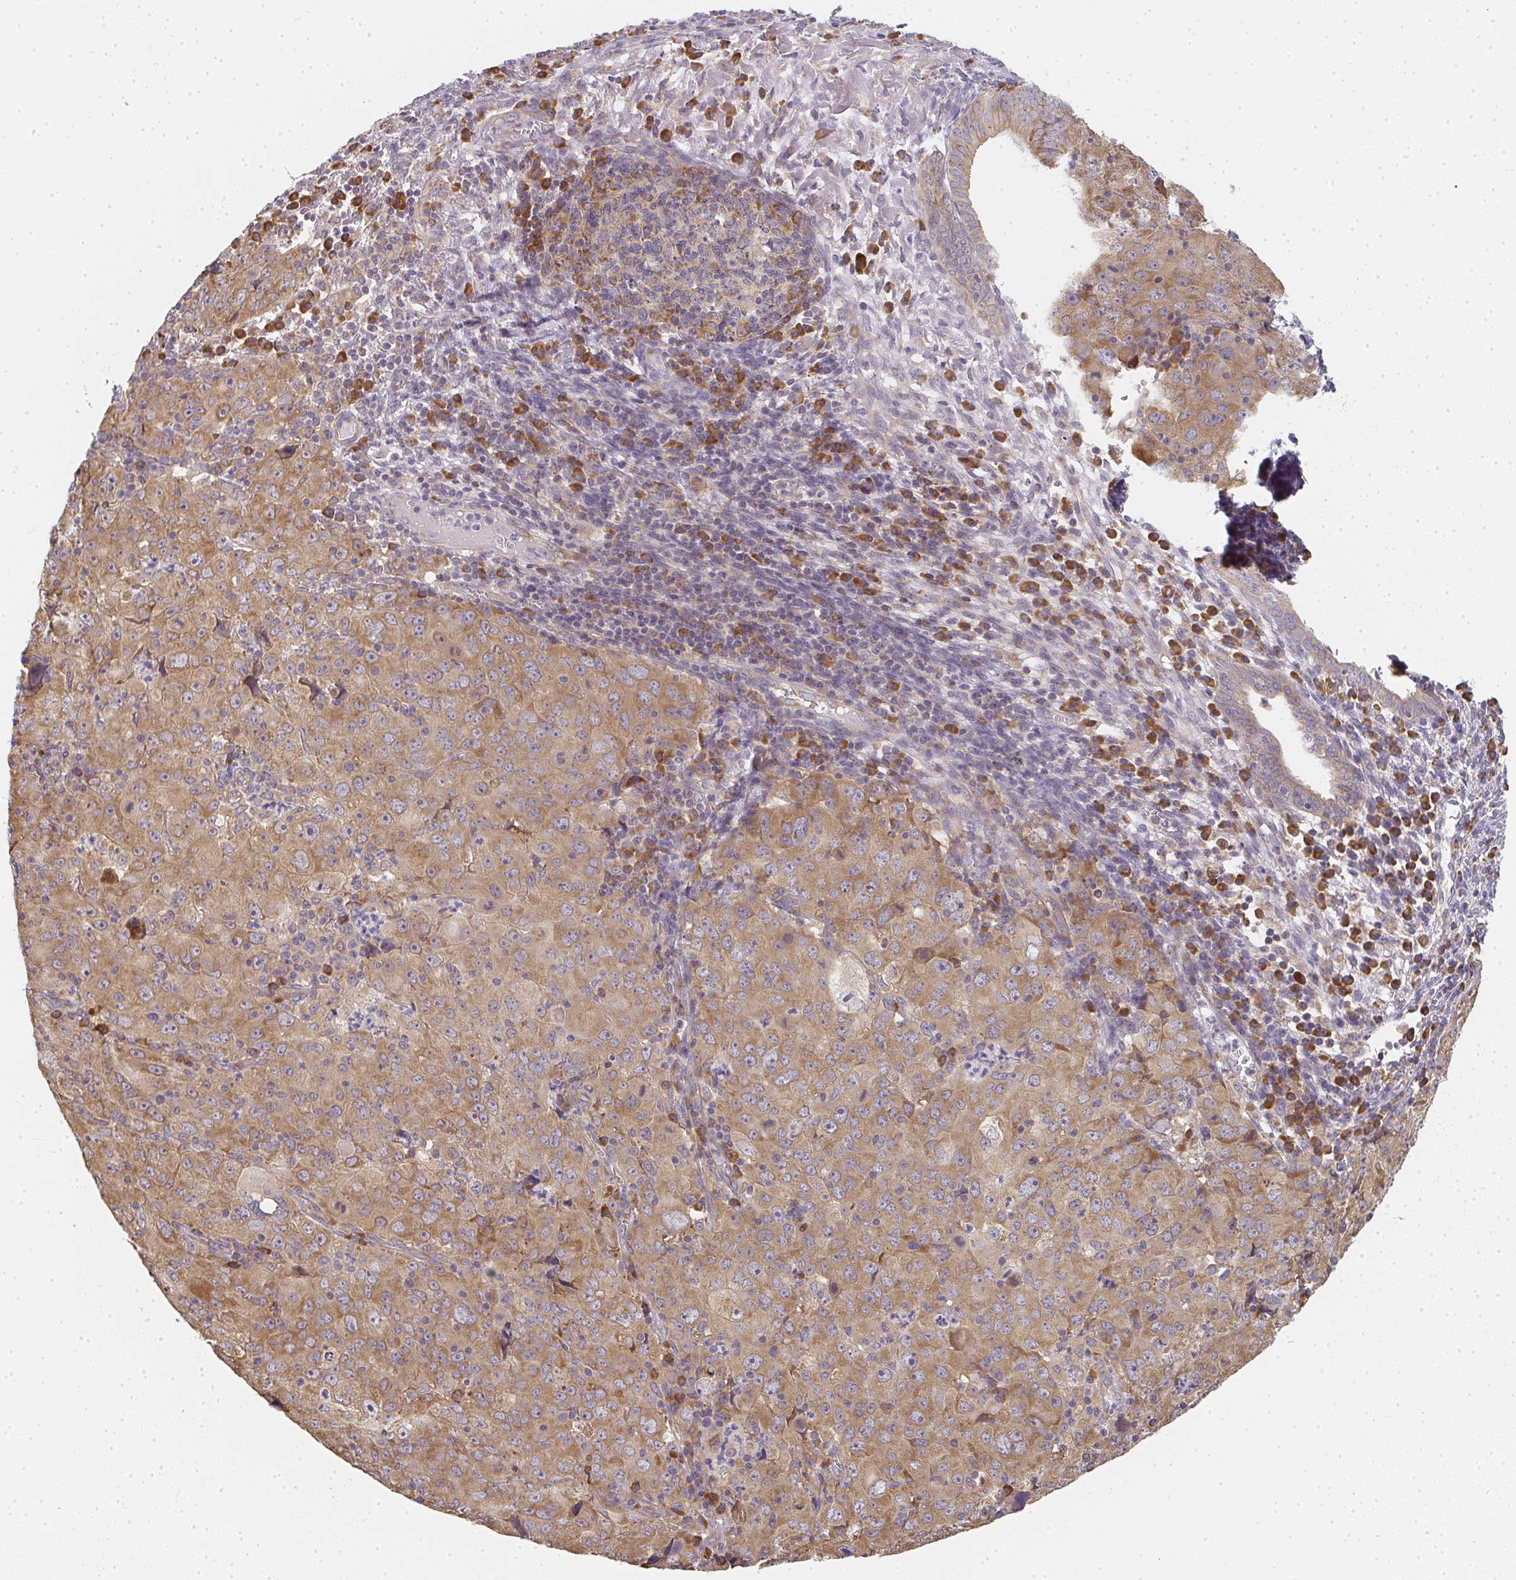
{"staining": {"intensity": "moderate", "quantity": ">75%", "location": "cytoplasmic/membranous"}, "tissue": "cervical cancer", "cell_type": "Tumor cells", "image_type": "cancer", "snomed": [{"axis": "morphology", "description": "Adenocarcinoma, NOS"}, {"axis": "topography", "description": "Cervix"}], "caption": "High-magnification brightfield microscopy of cervical cancer (adenocarcinoma) stained with DAB (3,3'-diaminobenzidine) (brown) and counterstained with hematoxylin (blue). tumor cells exhibit moderate cytoplasmic/membranous staining is seen in about>75% of cells.", "gene": "SLC35B3", "patient": {"sex": "female", "age": 56}}